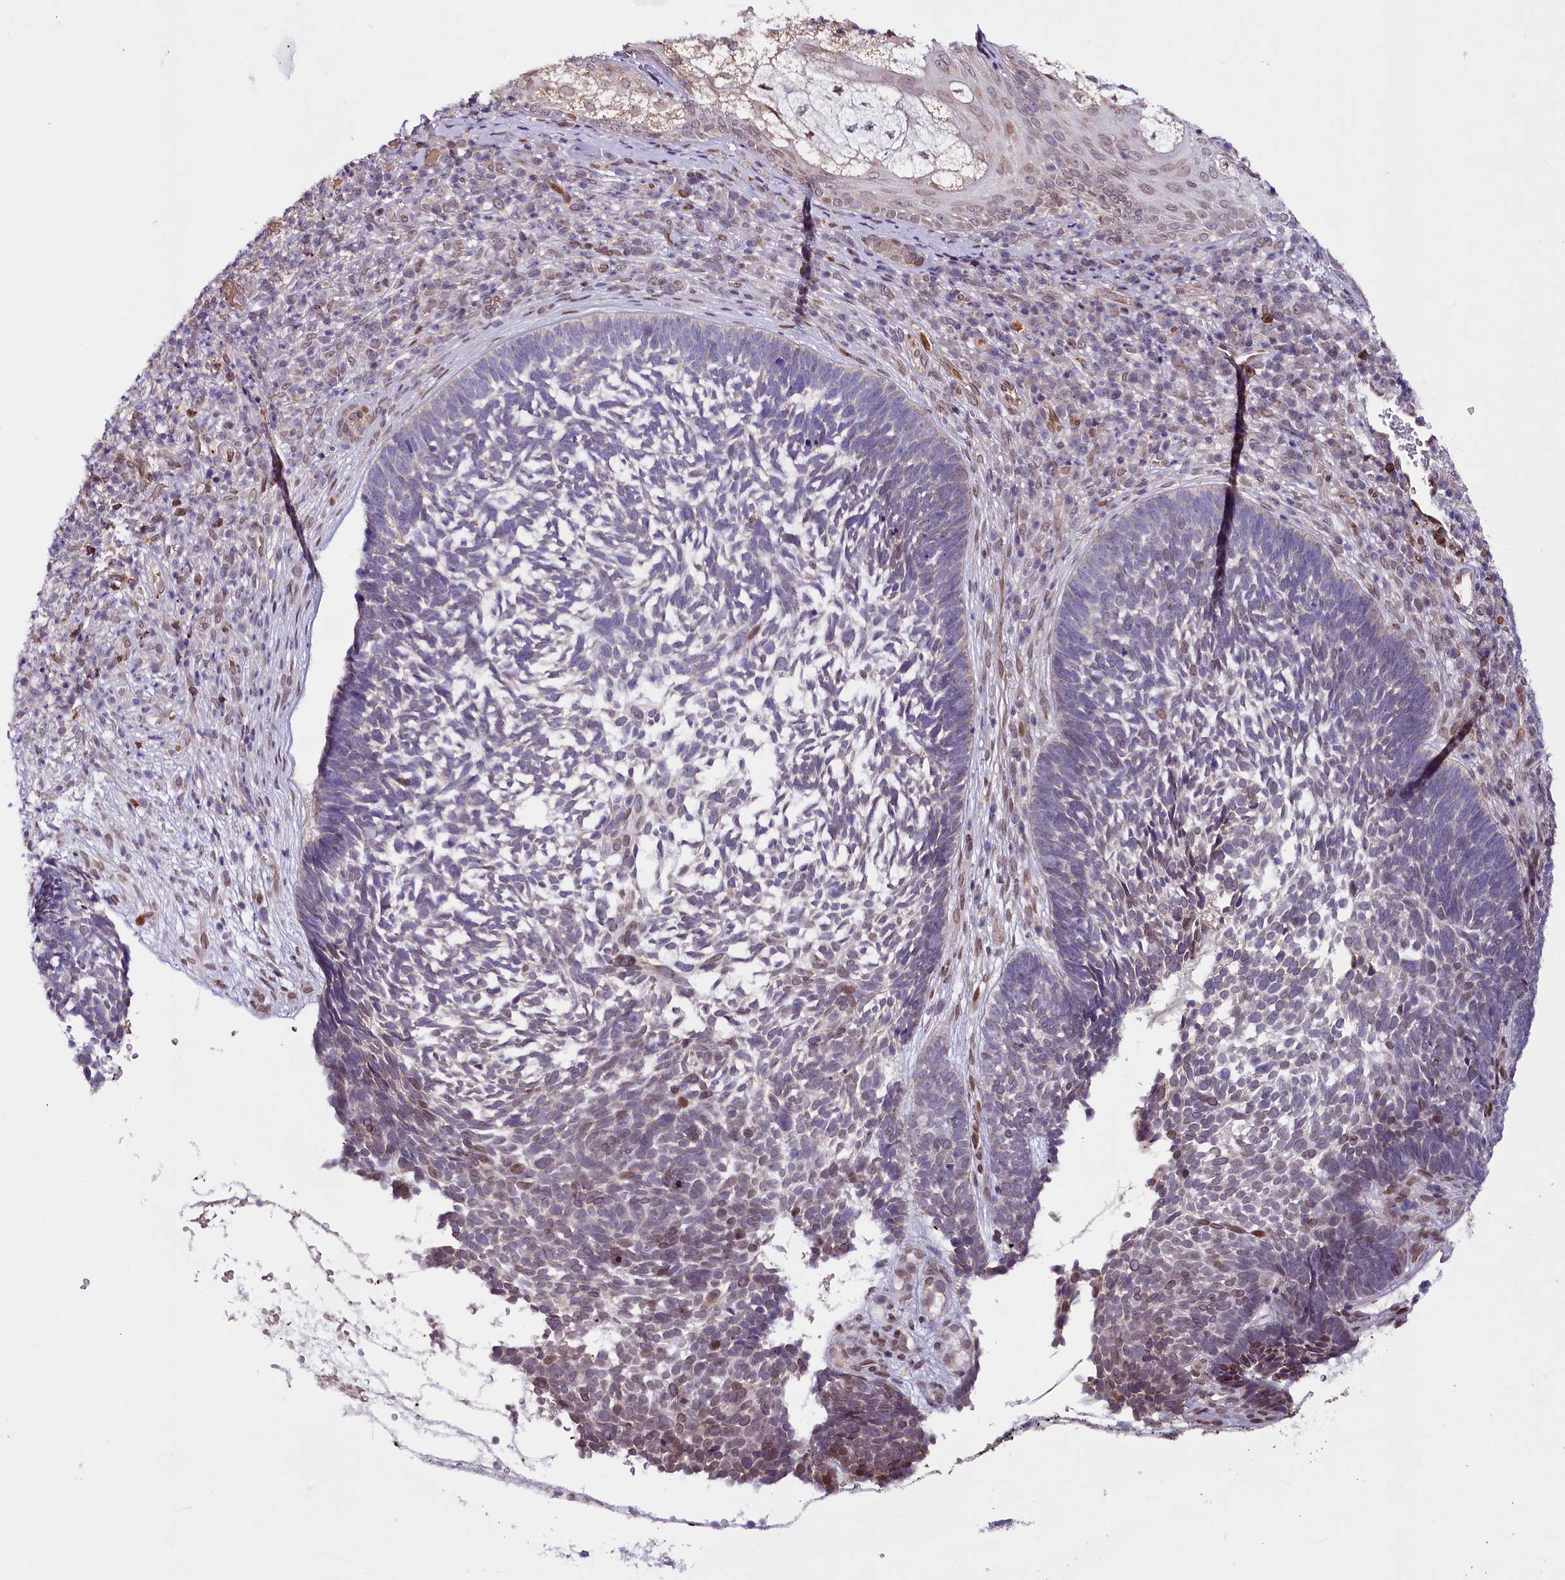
{"staining": {"intensity": "negative", "quantity": "none", "location": "none"}, "tissue": "skin cancer", "cell_type": "Tumor cells", "image_type": "cancer", "snomed": [{"axis": "morphology", "description": "Basal cell carcinoma"}, {"axis": "topography", "description": "Skin"}], "caption": "Immunohistochemistry (IHC) micrograph of neoplastic tissue: human basal cell carcinoma (skin) stained with DAB (3,3'-diaminobenzidine) reveals no significant protein staining in tumor cells.", "gene": "ZNF226", "patient": {"sex": "male", "age": 88}}